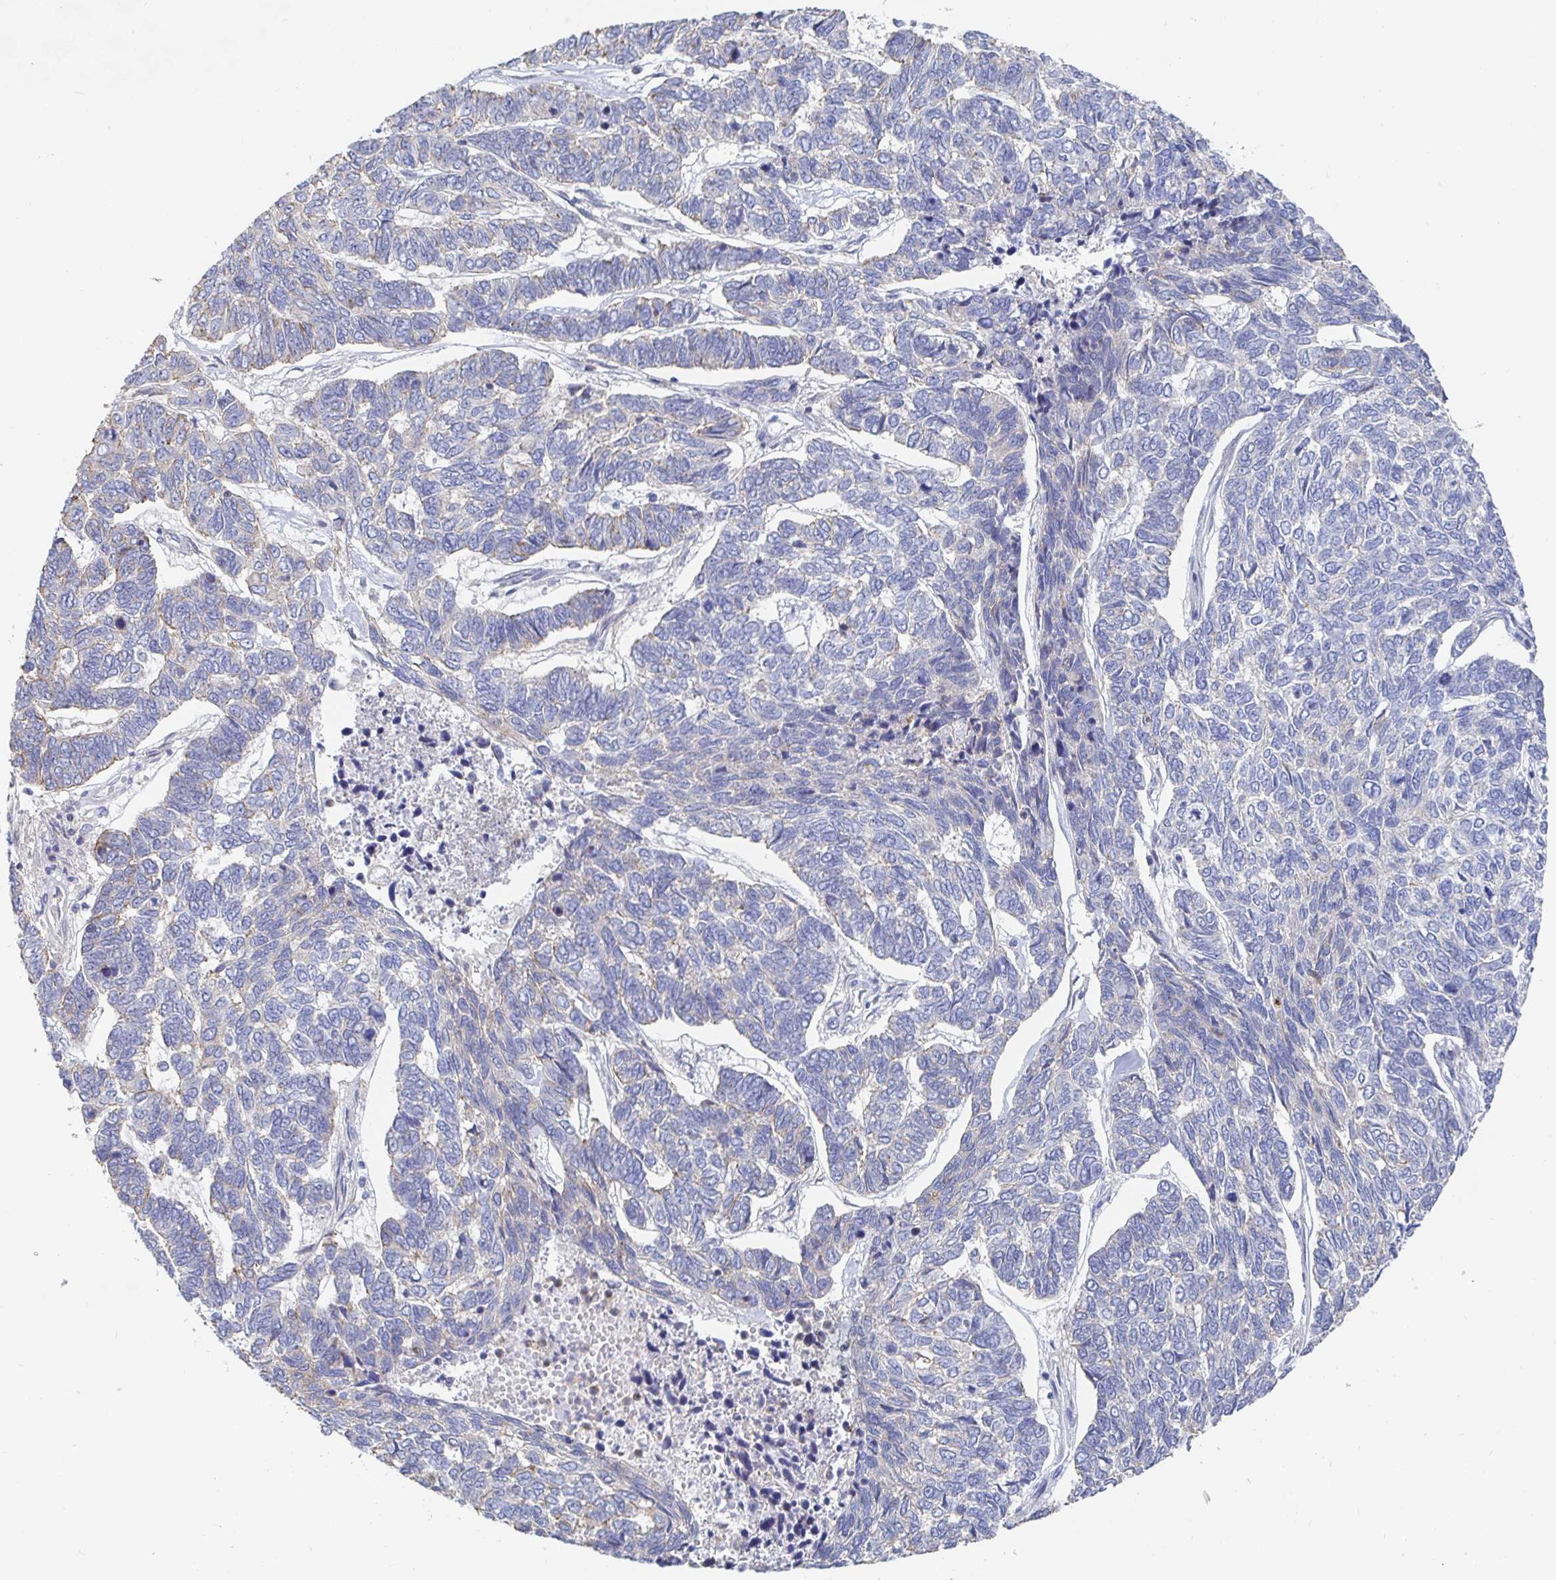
{"staining": {"intensity": "negative", "quantity": "none", "location": "none"}, "tissue": "skin cancer", "cell_type": "Tumor cells", "image_type": "cancer", "snomed": [{"axis": "morphology", "description": "Basal cell carcinoma"}, {"axis": "topography", "description": "Skin"}], "caption": "Immunohistochemistry of human skin basal cell carcinoma shows no positivity in tumor cells. (DAB (3,3'-diaminobenzidine) IHC visualized using brightfield microscopy, high magnification).", "gene": "PIK3CD", "patient": {"sex": "female", "age": 65}}